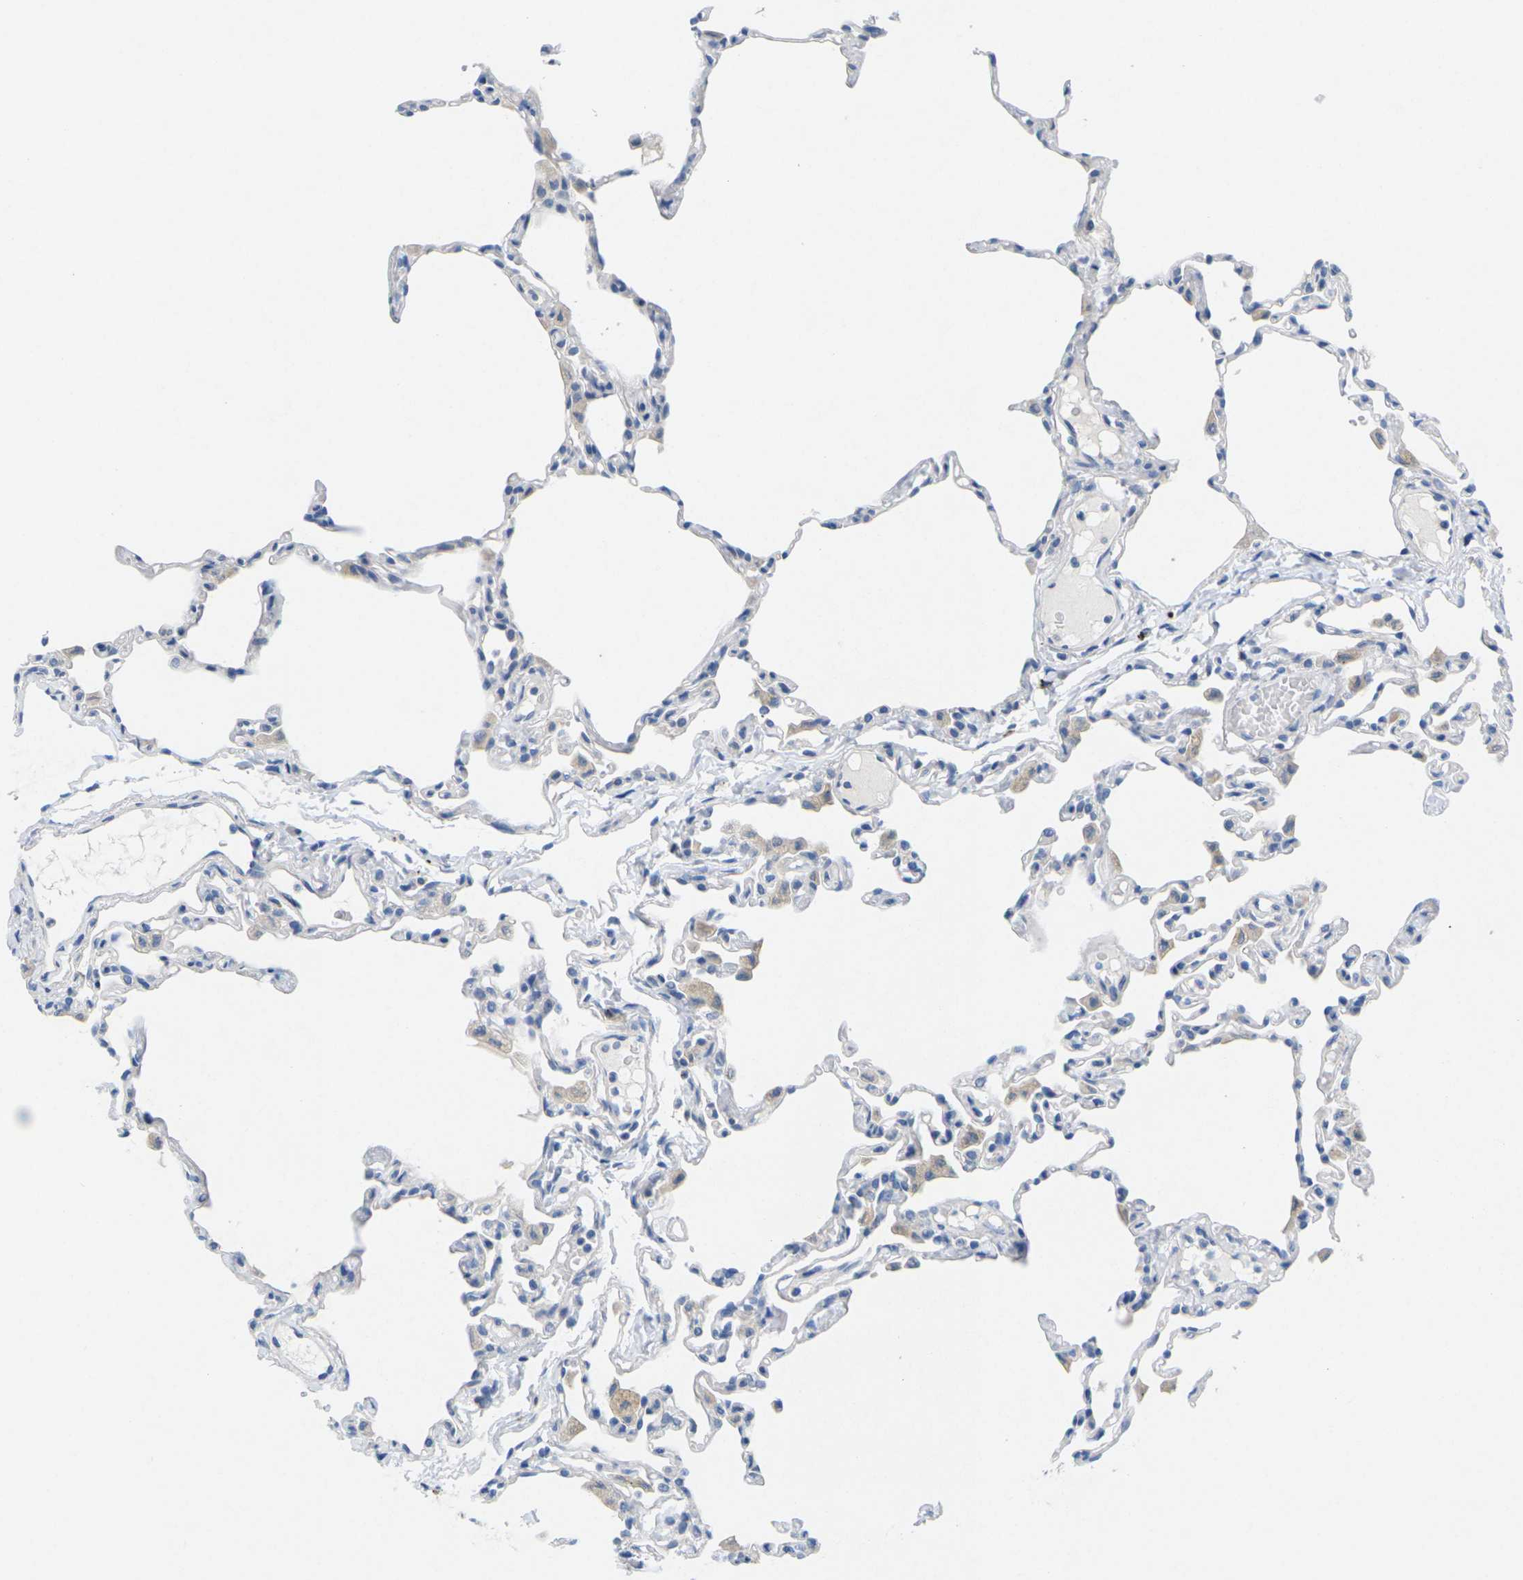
{"staining": {"intensity": "negative", "quantity": "none", "location": "none"}, "tissue": "lung", "cell_type": "Alveolar cells", "image_type": "normal", "snomed": [{"axis": "morphology", "description": "Normal tissue, NOS"}, {"axis": "topography", "description": "Lung"}], "caption": "High power microscopy micrograph of an immunohistochemistry image of benign lung, revealing no significant staining in alveolar cells.", "gene": "TNNI3", "patient": {"sex": "female", "age": 49}}